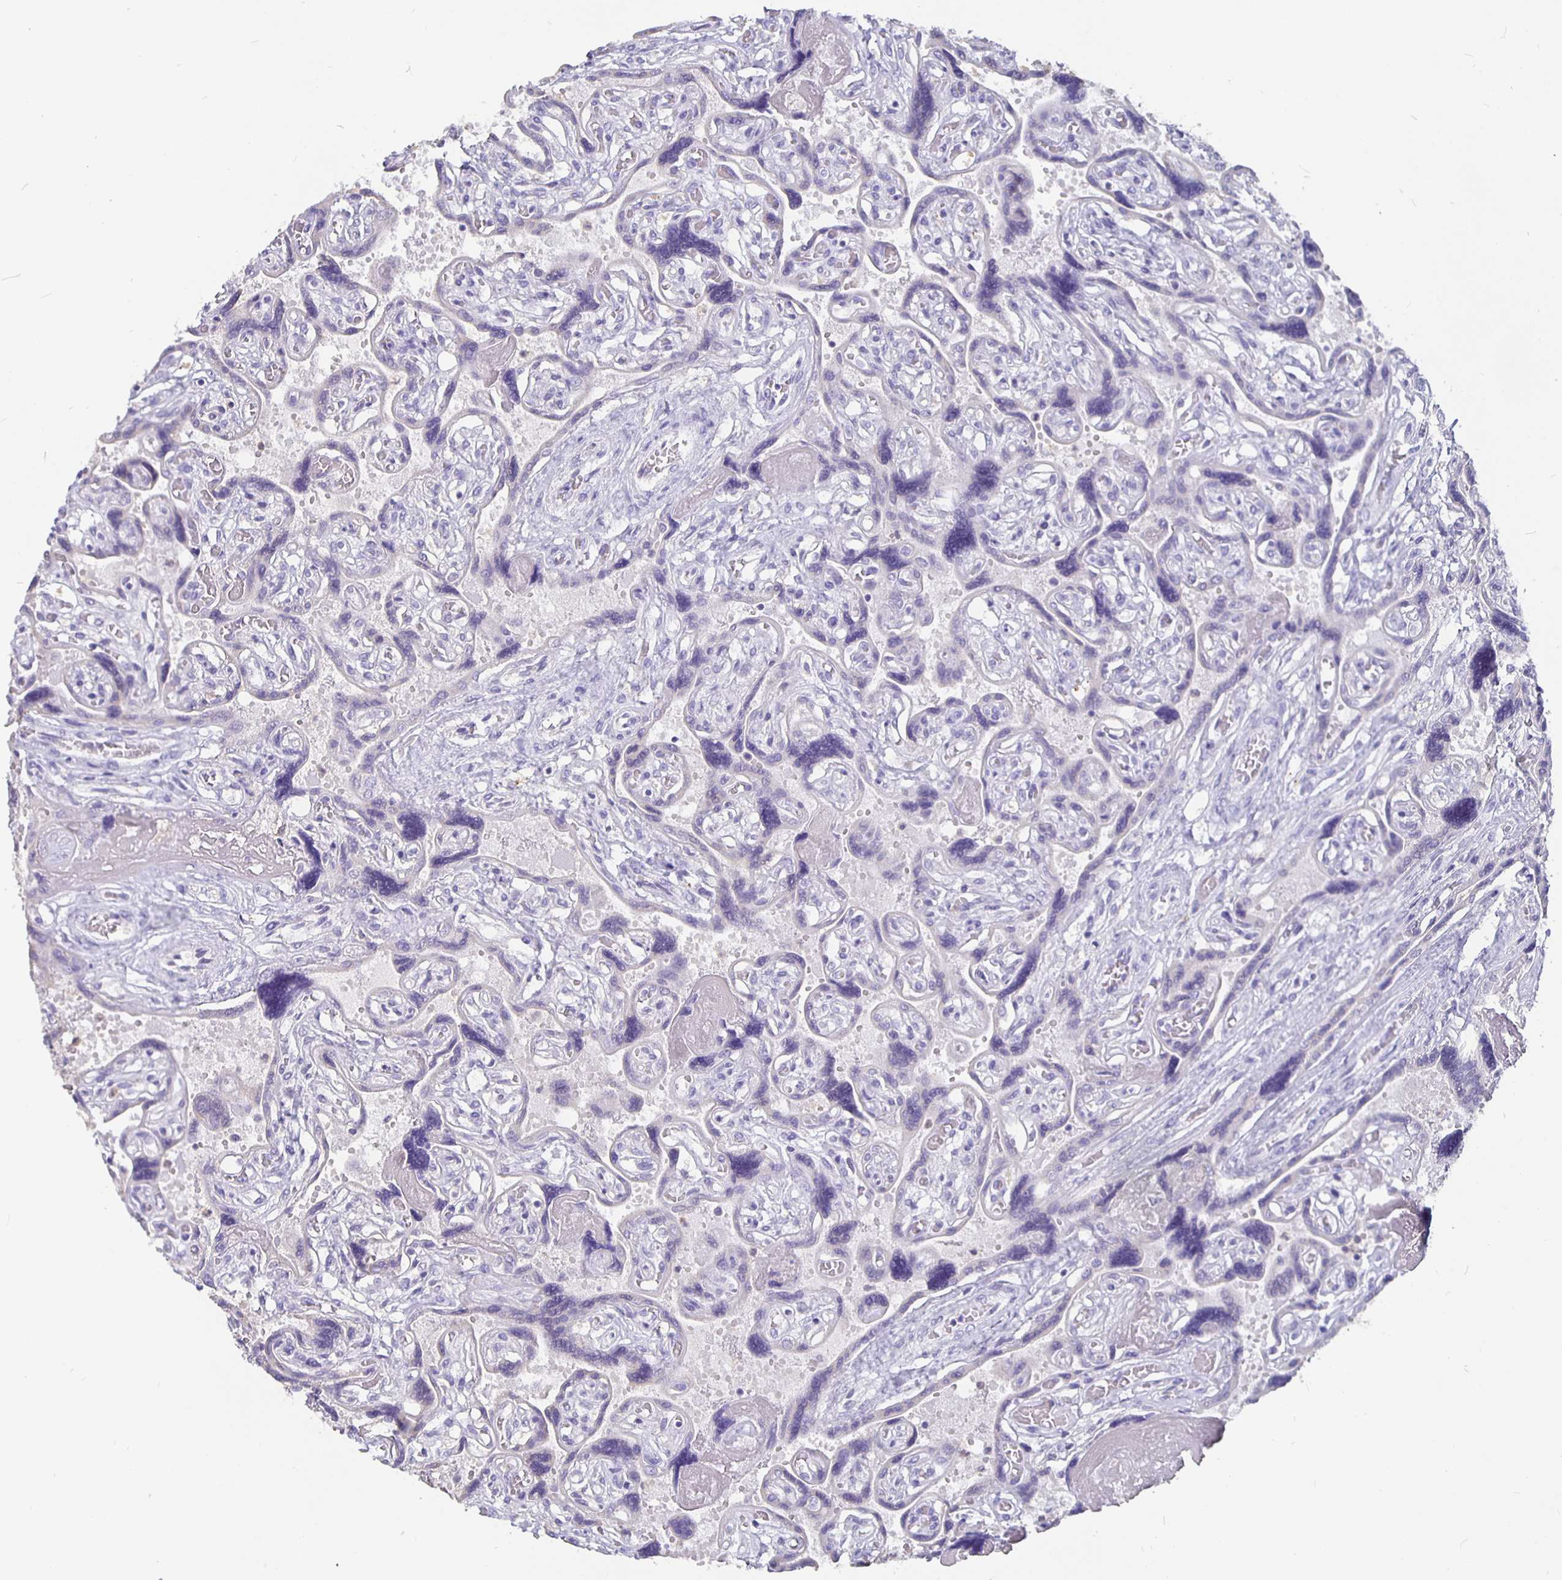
{"staining": {"intensity": "negative", "quantity": "none", "location": "none"}, "tissue": "placenta", "cell_type": "Decidual cells", "image_type": "normal", "snomed": [{"axis": "morphology", "description": "Normal tissue, NOS"}, {"axis": "topography", "description": "Placenta"}], "caption": "There is no significant staining in decidual cells of placenta. The staining is performed using DAB brown chromogen with nuclei counter-stained in using hematoxylin.", "gene": "GPX4", "patient": {"sex": "female", "age": 32}}